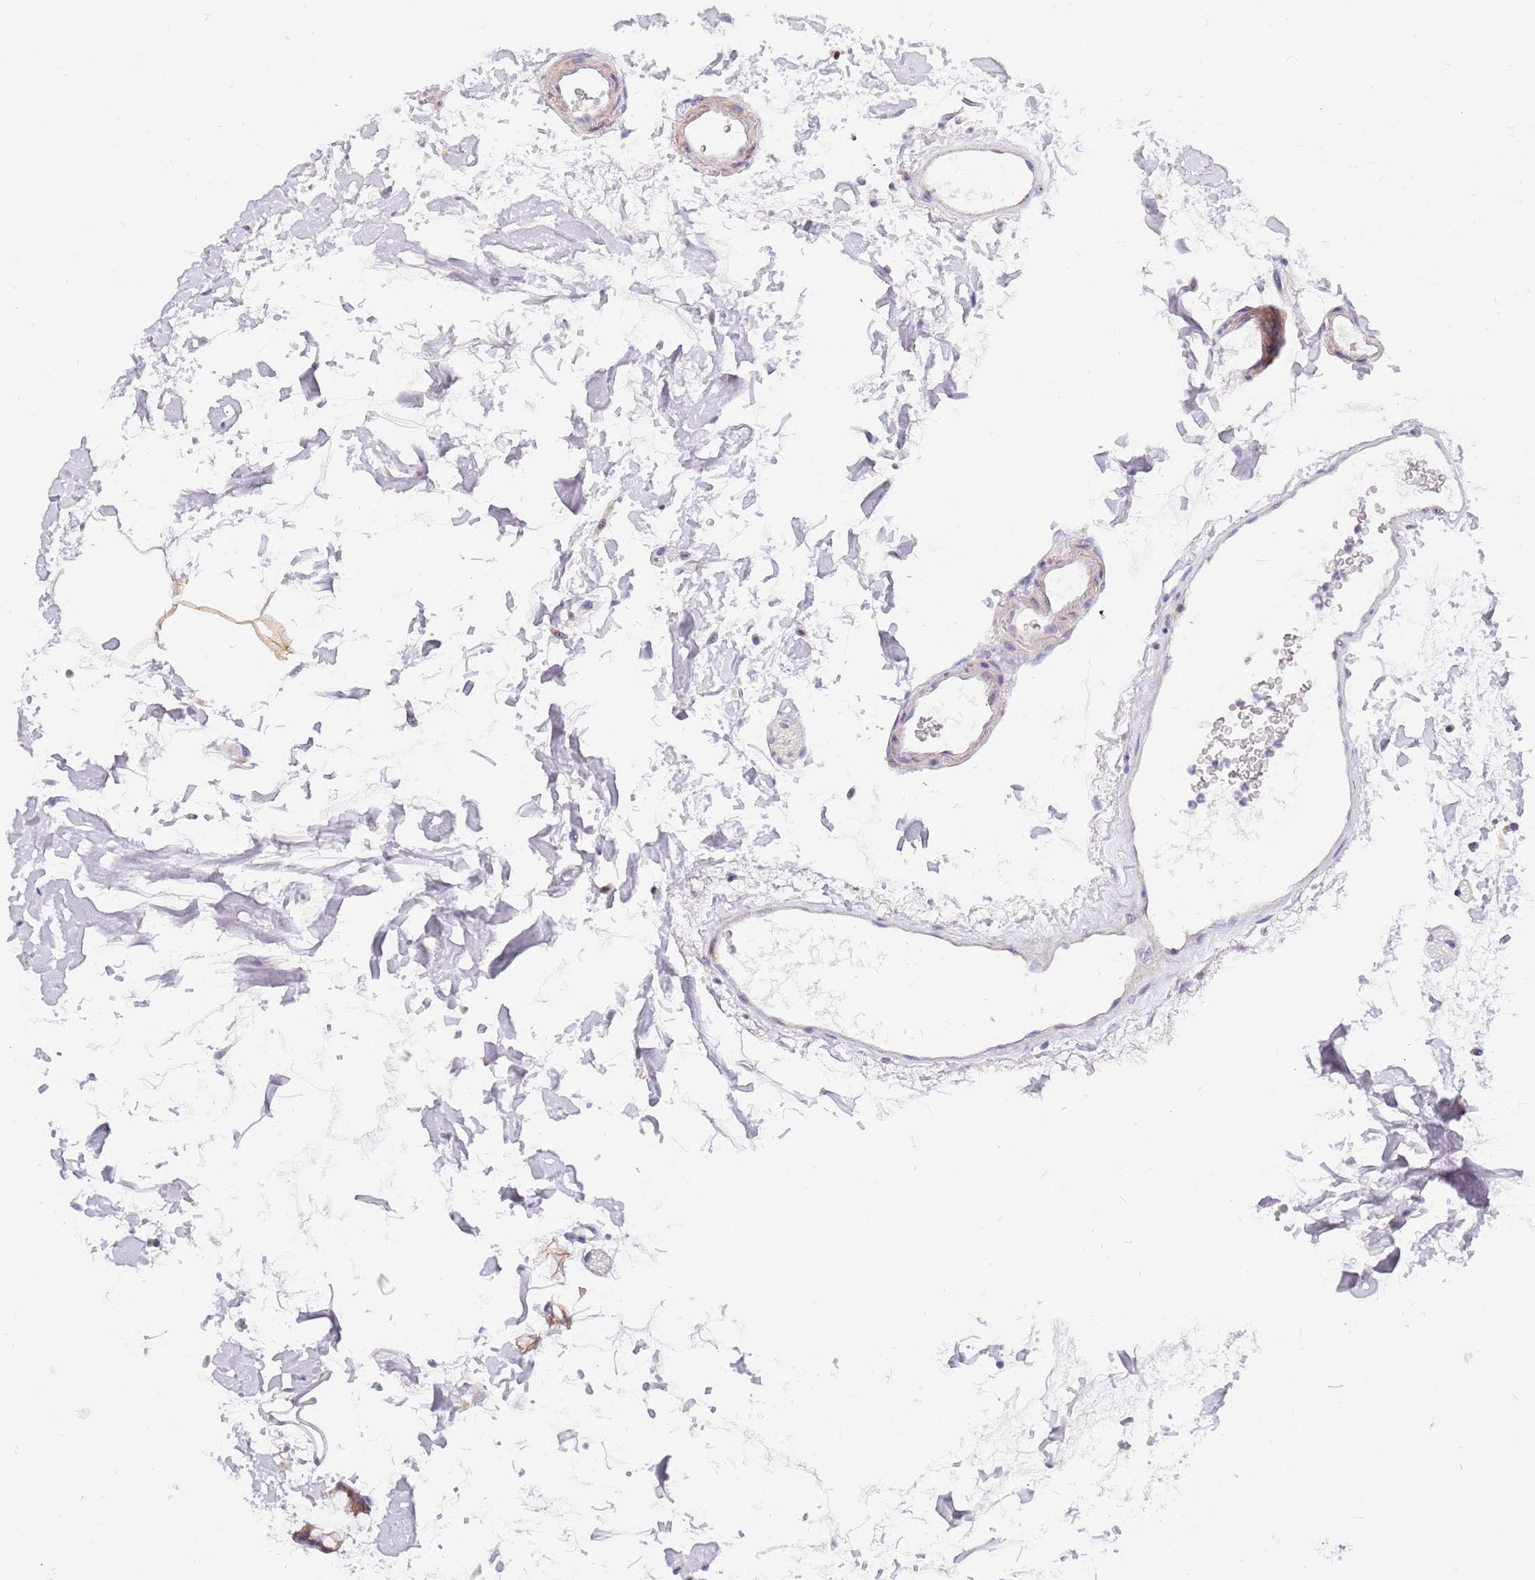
{"staining": {"intensity": "negative", "quantity": "none", "location": "none"}, "tissue": "colon", "cell_type": "Endothelial cells", "image_type": "normal", "snomed": [{"axis": "morphology", "description": "Normal tissue, NOS"}, {"axis": "topography", "description": "Colon"}], "caption": "This is an IHC photomicrograph of benign colon. There is no staining in endothelial cells.", "gene": "DNAJA3", "patient": {"sex": "female", "age": 84}}